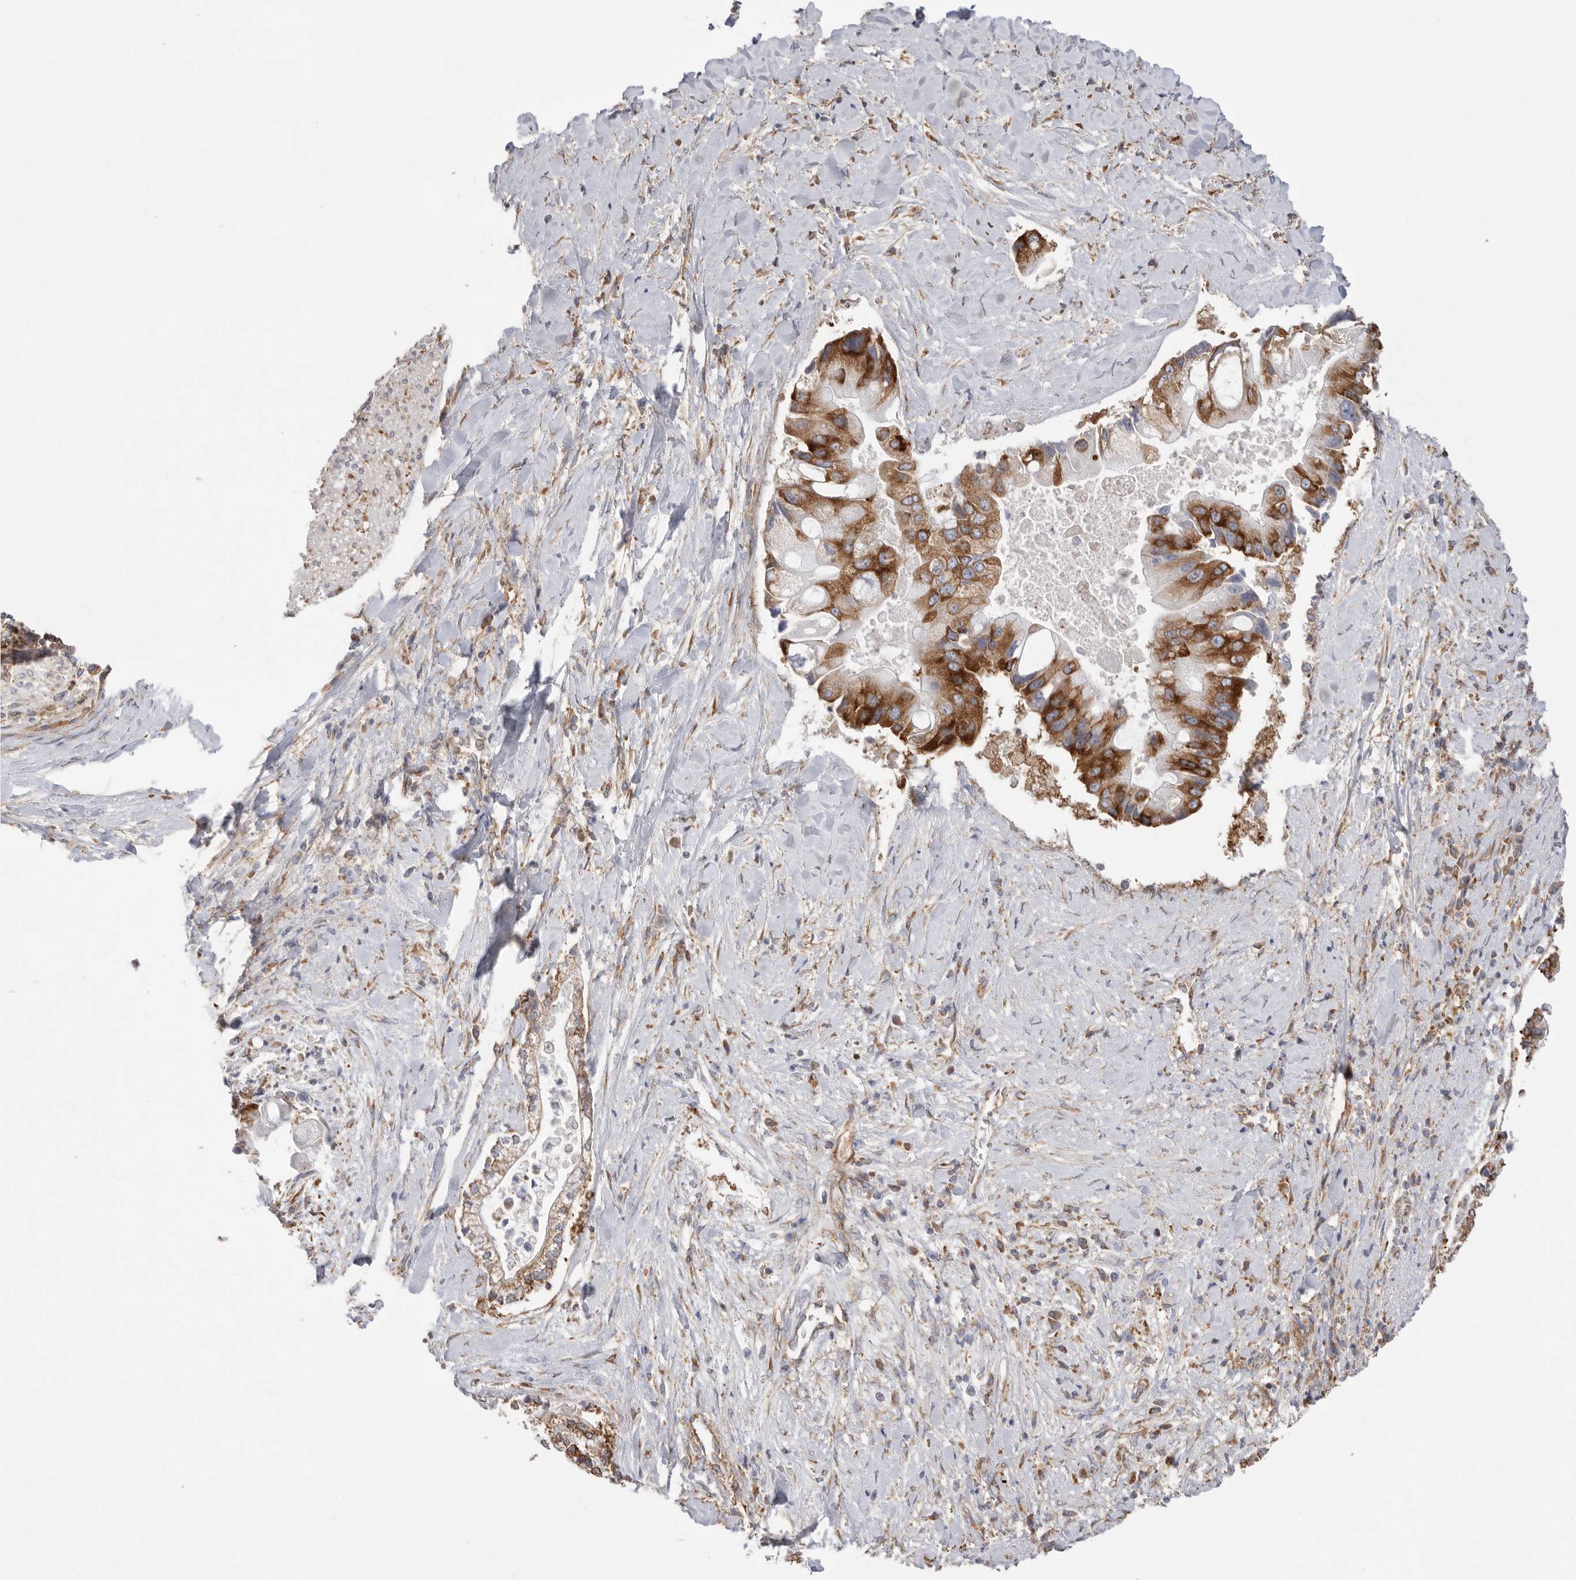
{"staining": {"intensity": "strong", "quantity": ">75%", "location": "cytoplasmic/membranous"}, "tissue": "liver cancer", "cell_type": "Tumor cells", "image_type": "cancer", "snomed": [{"axis": "morphology", "description": "Cholangiocarcinoma"}, {"axis": "topography", "description": "Liver"}], "caption": "Tumor cells show high levels of strong cytoplasmic/membranous positivity in approximately >75% of cells in human liver cancer. The protein is shown in brown color, while the nuclei are stained blue.", "gene": "SERBP1", "patient": {"sex": "male", "age": 50}}